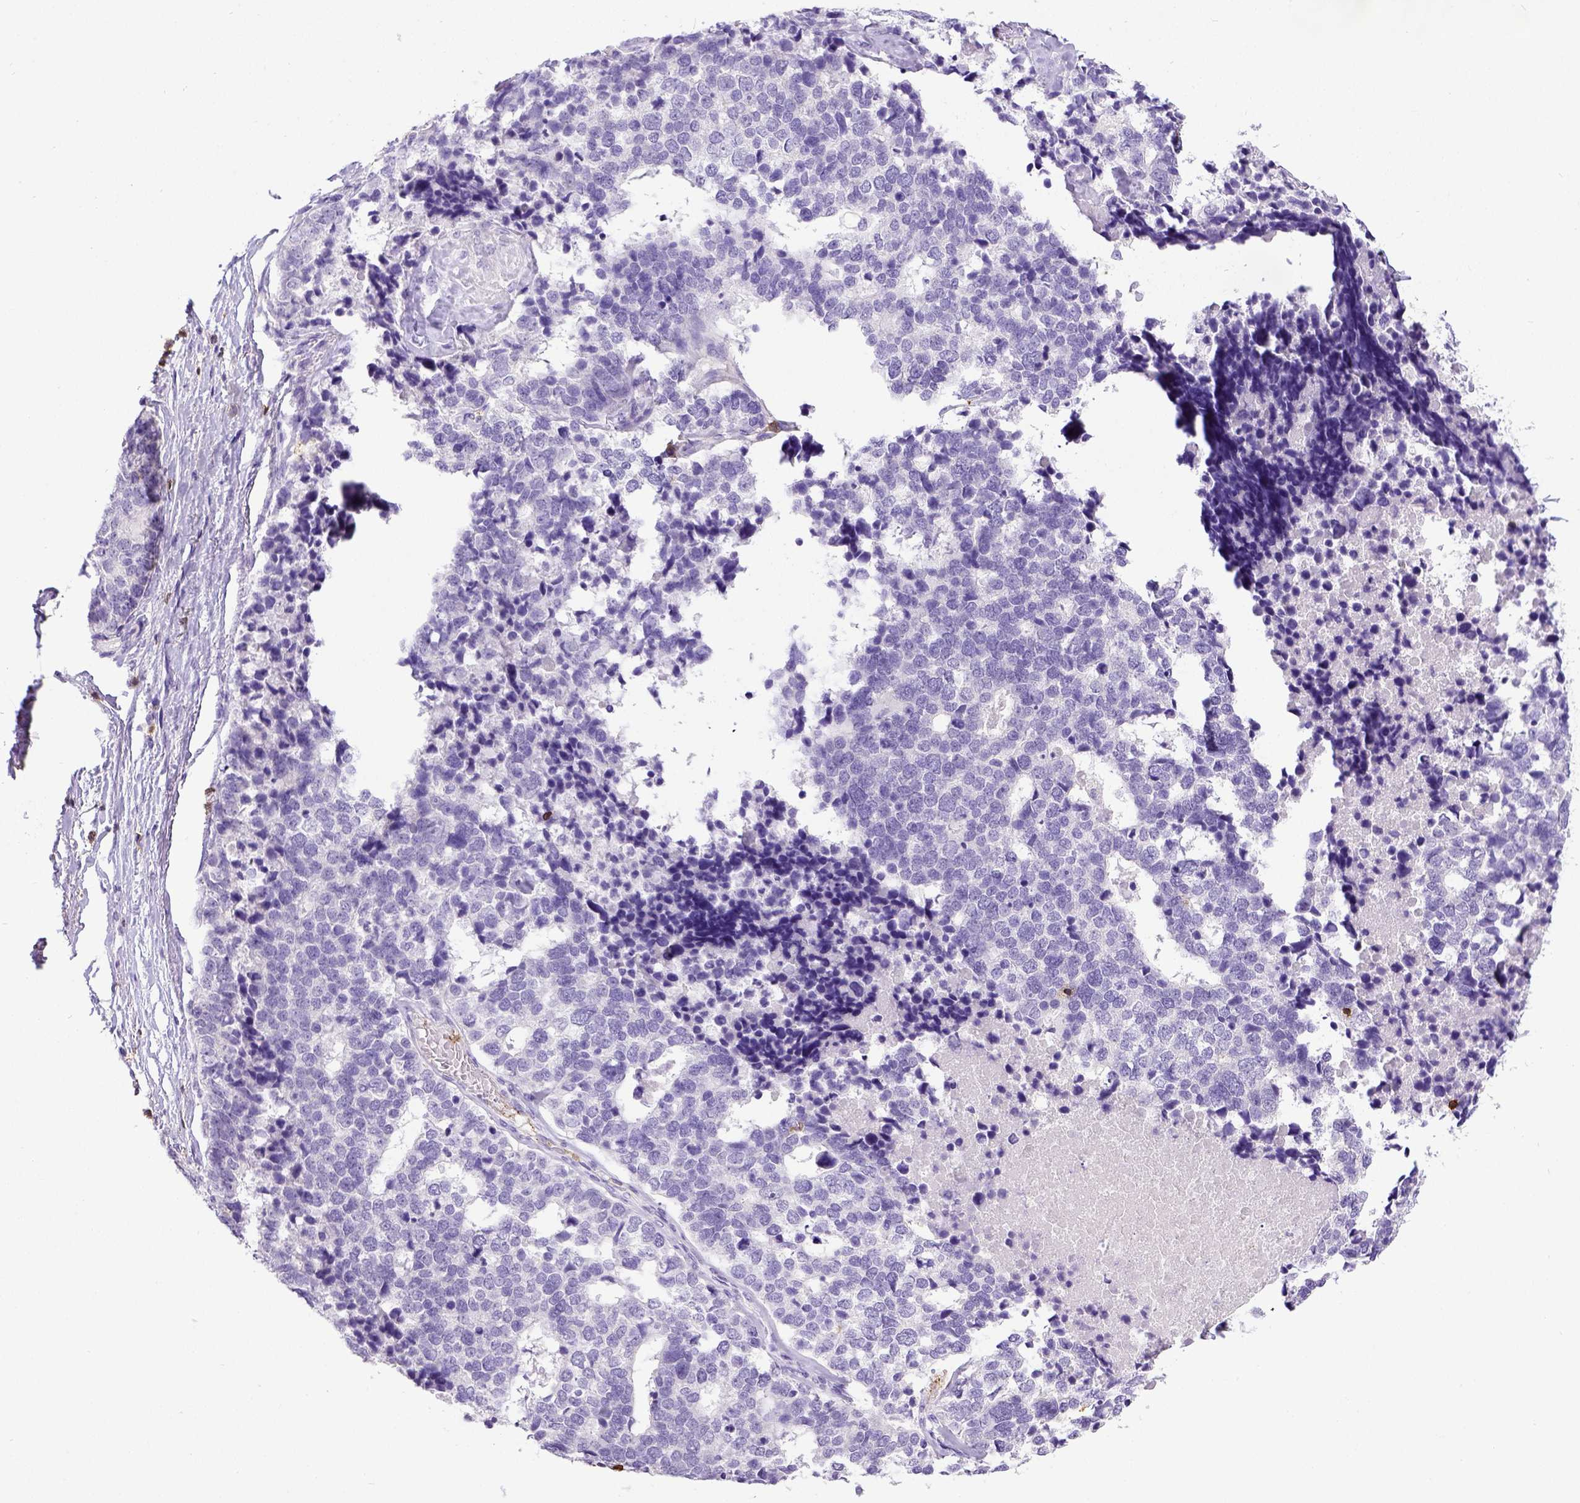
{"staining": {"intensity": "negative", "quantity": "none", "location": "none"}, "tissue": "stomach cancer", "cell_type": "Tumor cells", "image_type": "cancer", "snomed": [{"axis": "morphology", "description": "Adenocarcinoma, NOS"}, {"axis": "topography", "description": "Stomach"}], "caption": "A micrograph of stomach cancer stained for a protein reveals no brown staining in tumor cells.", "gene": "CD3E", "patient": {"sex": "male", "age": 69}}